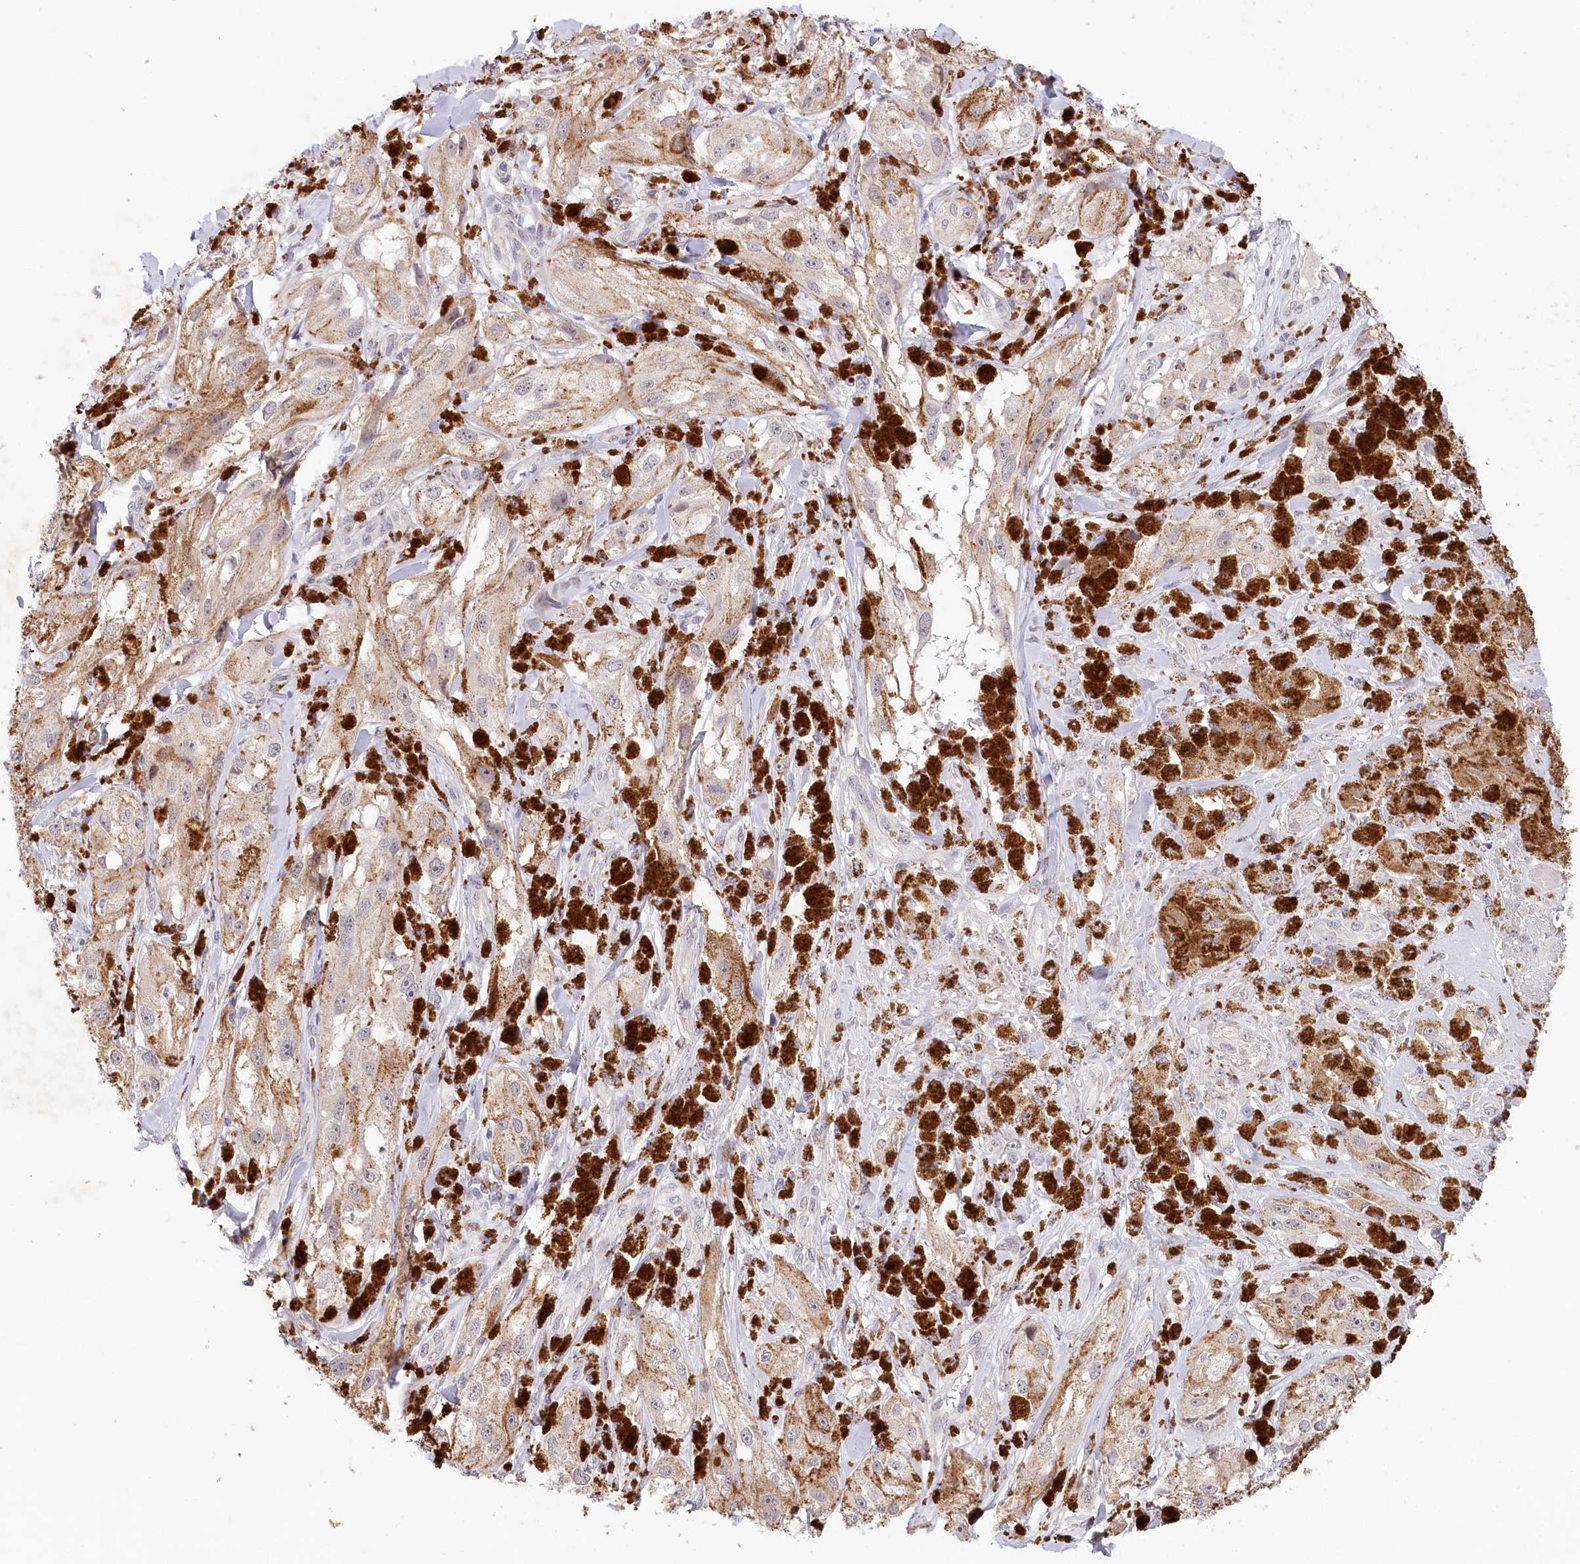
{"staining": {"intensity": "negative", "quantity": "none", "location": "none"}, "tissue": "melanoma", "cell_type": "Tumor cells", "image_type": "cancer", "snomed": [{"axis": "morphology", "description": "Malignant melanoma, NOS"}, {"axis": "topography", "description": "Skin"}], "caption": "Human melanoma stained for a protein using immunohistochemistry (IHC) exhibits no staining in tumor cells.", "gene": "AMTN", "patient": {"sex": "male", "age": 88}}